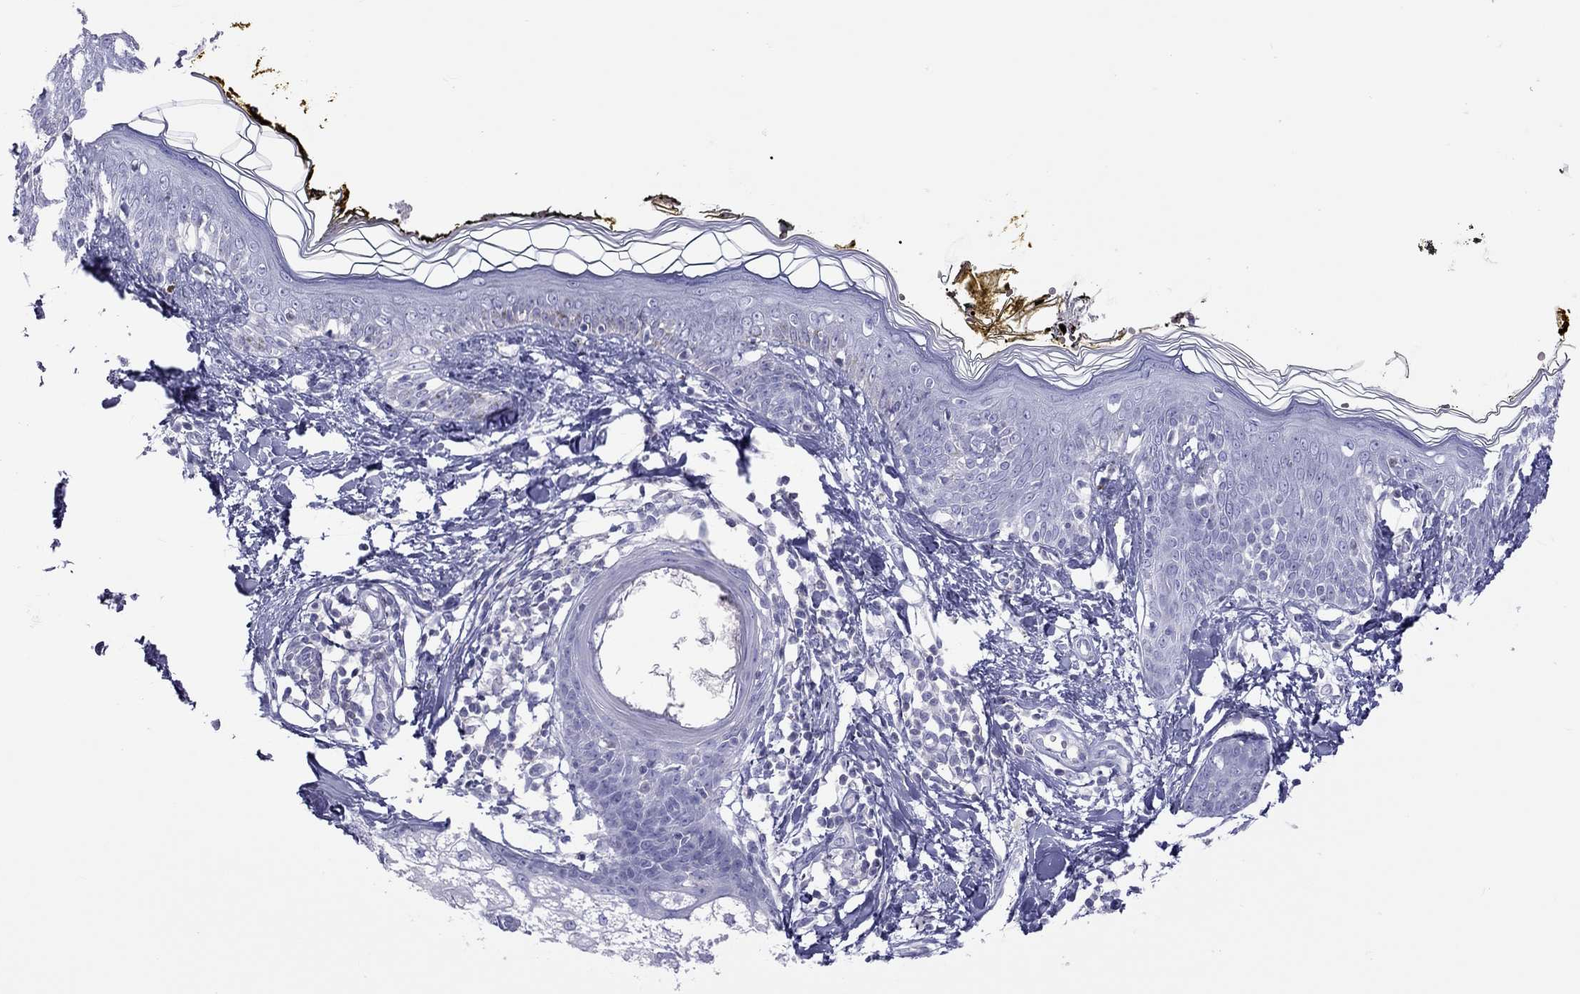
{"staining": {"intensity": "negative", "quantity": "none", "location": "none"}, "tissue": "skin", "cell_type": "Fibroblasts", "image_type": "normal", "snomed": [{"axis": "morphology", "description": "Normal tissue, NOS"}, {"axis": "topography", "description": "Skin"}], "caption": "Human skin stained for a protein using immunohistochemistry (IHC) demonstrates no staining in fibroblasts.", "gene": "STAG3", "patient": {"sex": "male", "age": 76}}